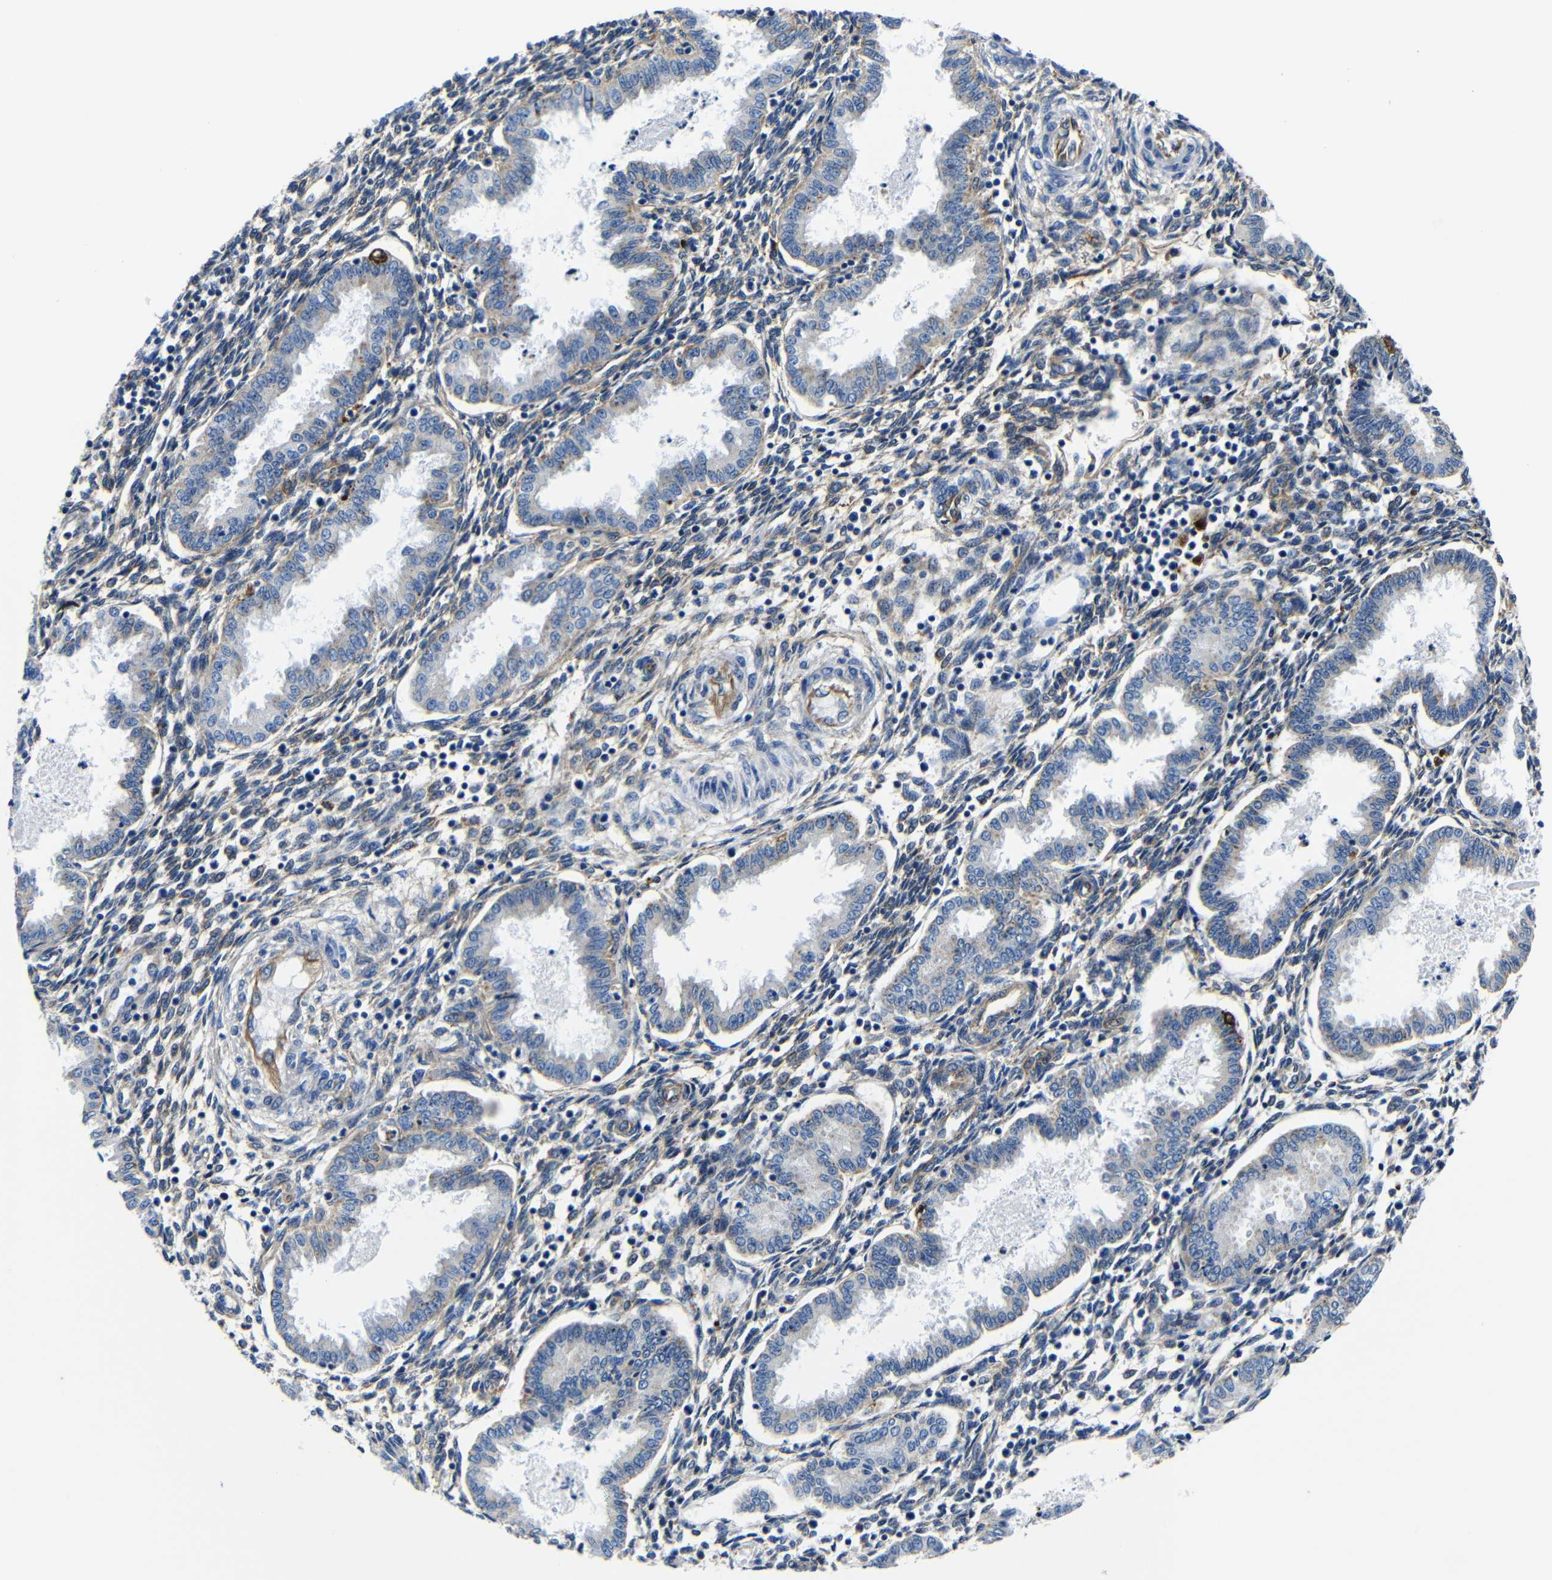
{"staining": {"intensity": "weak", "quantity": "25%-75%", "location": "cytoplasmic/membranous"}, "tissue": "endometrium", "cell_type": "Cells in endometrial stroma", "image_type": "normal", "snomed": [{"axis": "morphology", "description": "Normal tissue, NOS"}, {"axis": "topography", "description": "Endometrium"}], "caption": "Immunohistochemistry micrograph of unremarkable endometrium: human endometrium stained using IHC displays low levels of weak protein expression localized specifically in the cytoplasmic/membranous of cells in endometrial stroma, appearing as a cytoplasmic/membranous brown color.", "gene": "GIMAP2", "patient": {"sex": "female", "age": 33}}